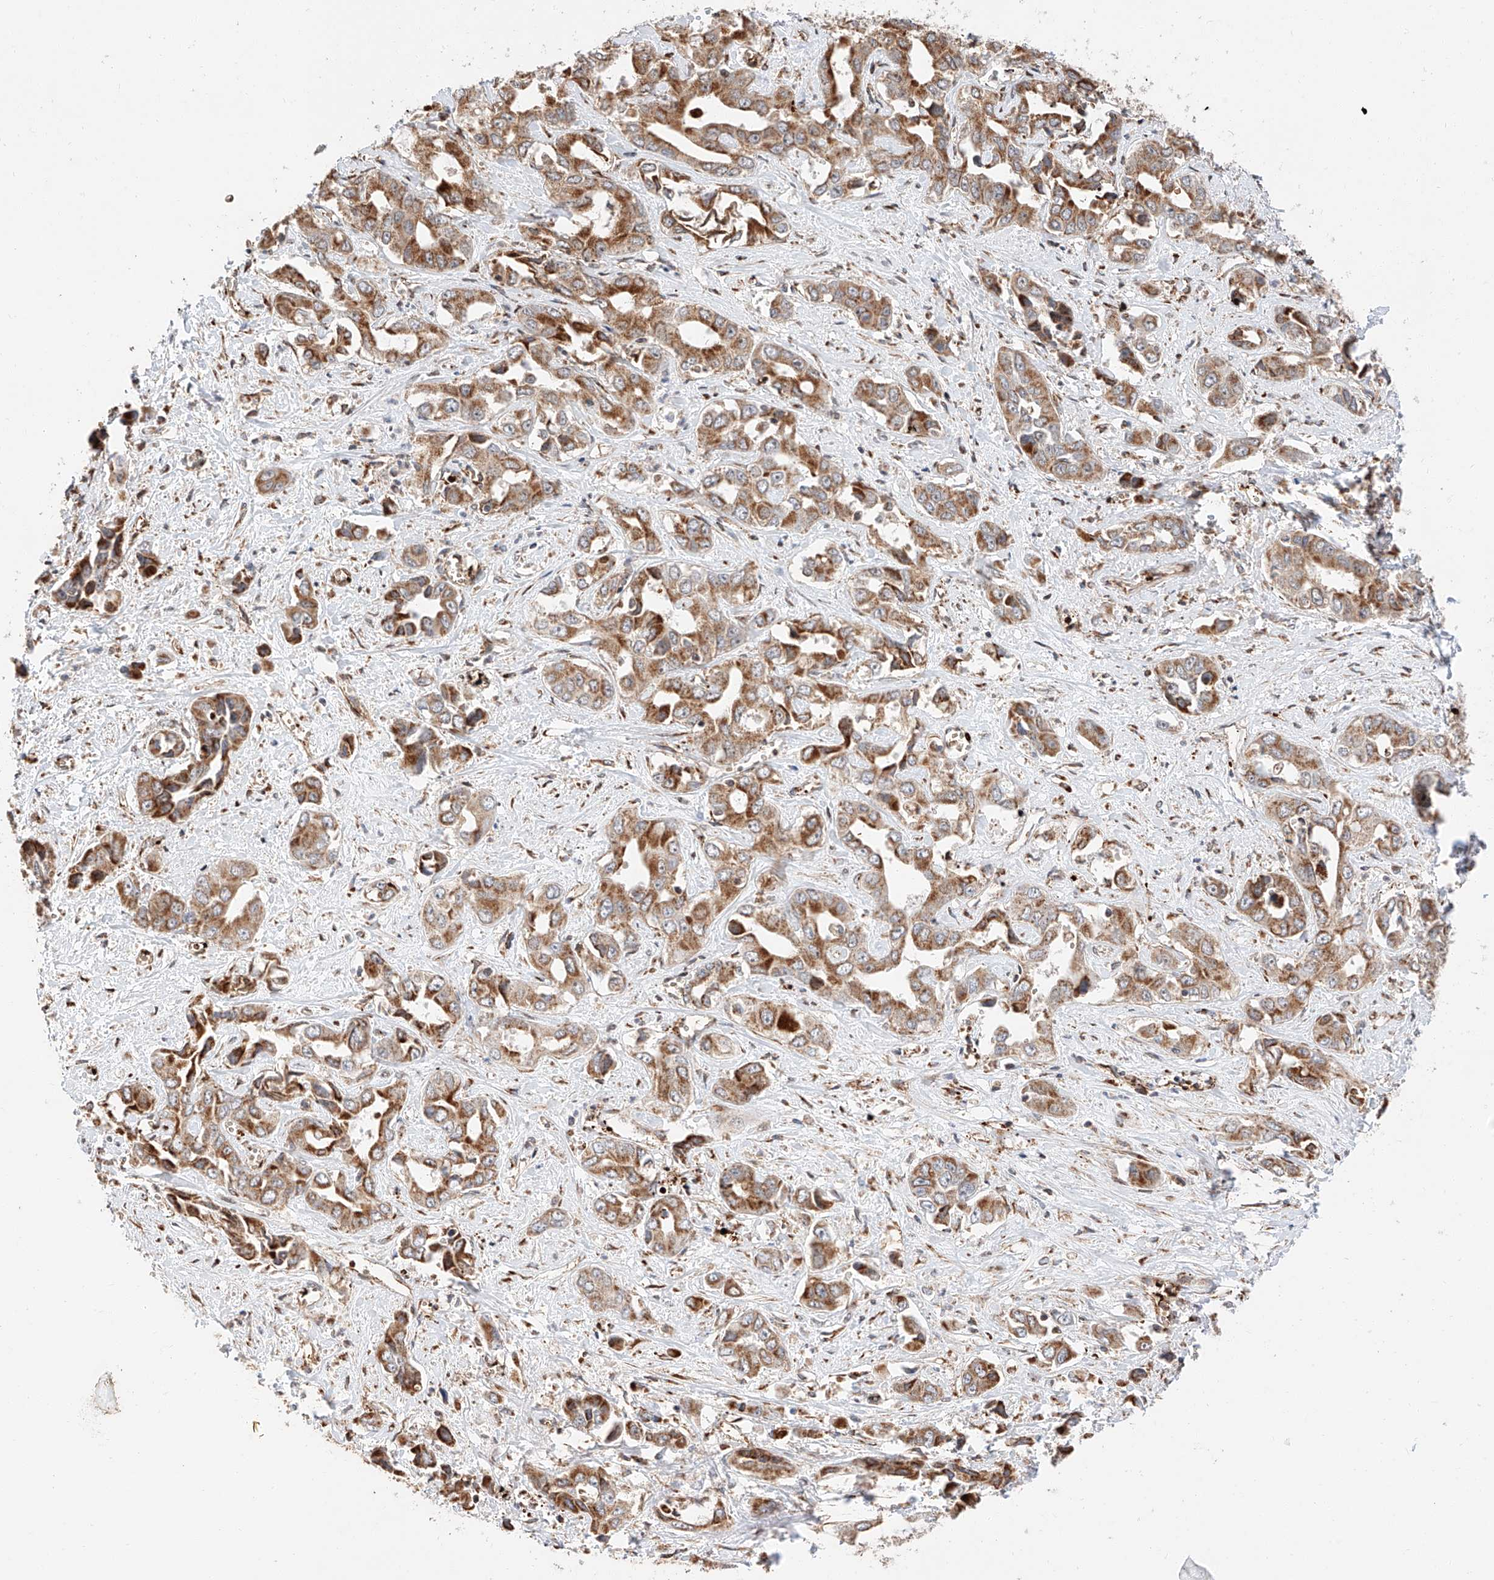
{"staining": {"intensity": "moderate", "quantity": ">75%", "location": "cytoplasmic/membranous"}, "tissue": "liver cancer", "cell_type": "Tumor cells", "image_type": "cancer", "snomed": [{"axis": "morphology", "description": "Cholangiocarcinoma"}, {"axis": "topography", "description": "Liver"}], "caption": "This photomicrograph displays immunohistochemistry staining of human cholangiocarcinoma (liver), with medium moderate cytoplasmic/membranous positivity in approximately >75% of tumor cells.", "gene": "THTPA", "patient": {"sex": "female", "age": 52}}